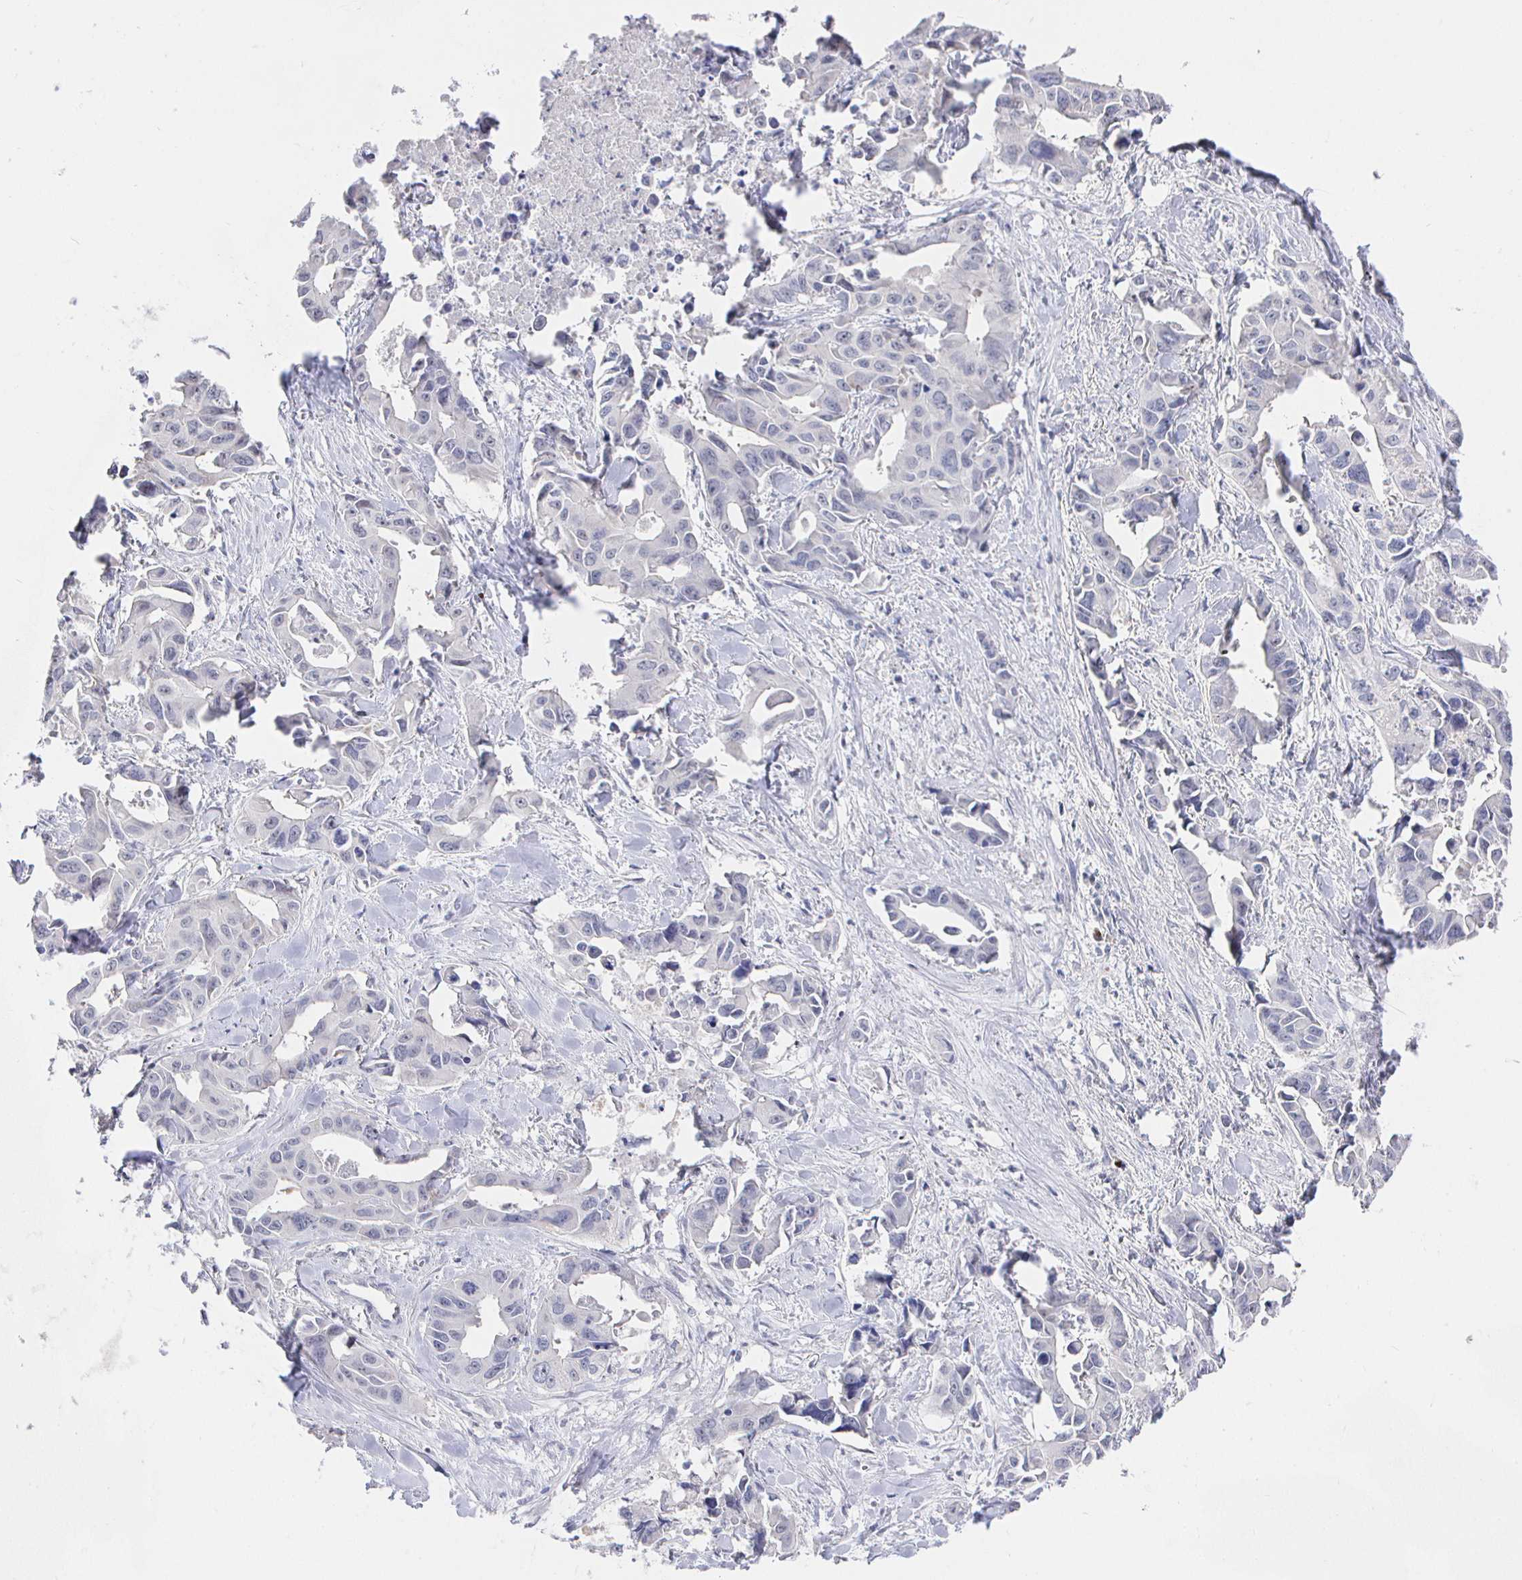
{"staining": {"intensity": "negative", "quantity": "none", "location": "none"}, "tissue": "lung cancer", "cell_type": "Tumor cells", "image_type": "cancer", "snomed": [{"axis": "morphology", "description": "Adenocarcinoma, NOS"}, {"axis": "topography", "description": "Lung"}], "caption": "High magnification brightfield microscopy of lung cancer (adenocarcinoma) stained with DAB (brown) and counterstained with hematoxylin (blue): tumor cells show no significant expression. (DAB immunohistochemistry (IHC) with hematoxylin counter stain).", "gene": "LRRC23", "patient": {"sex": "male", "age": 64}}